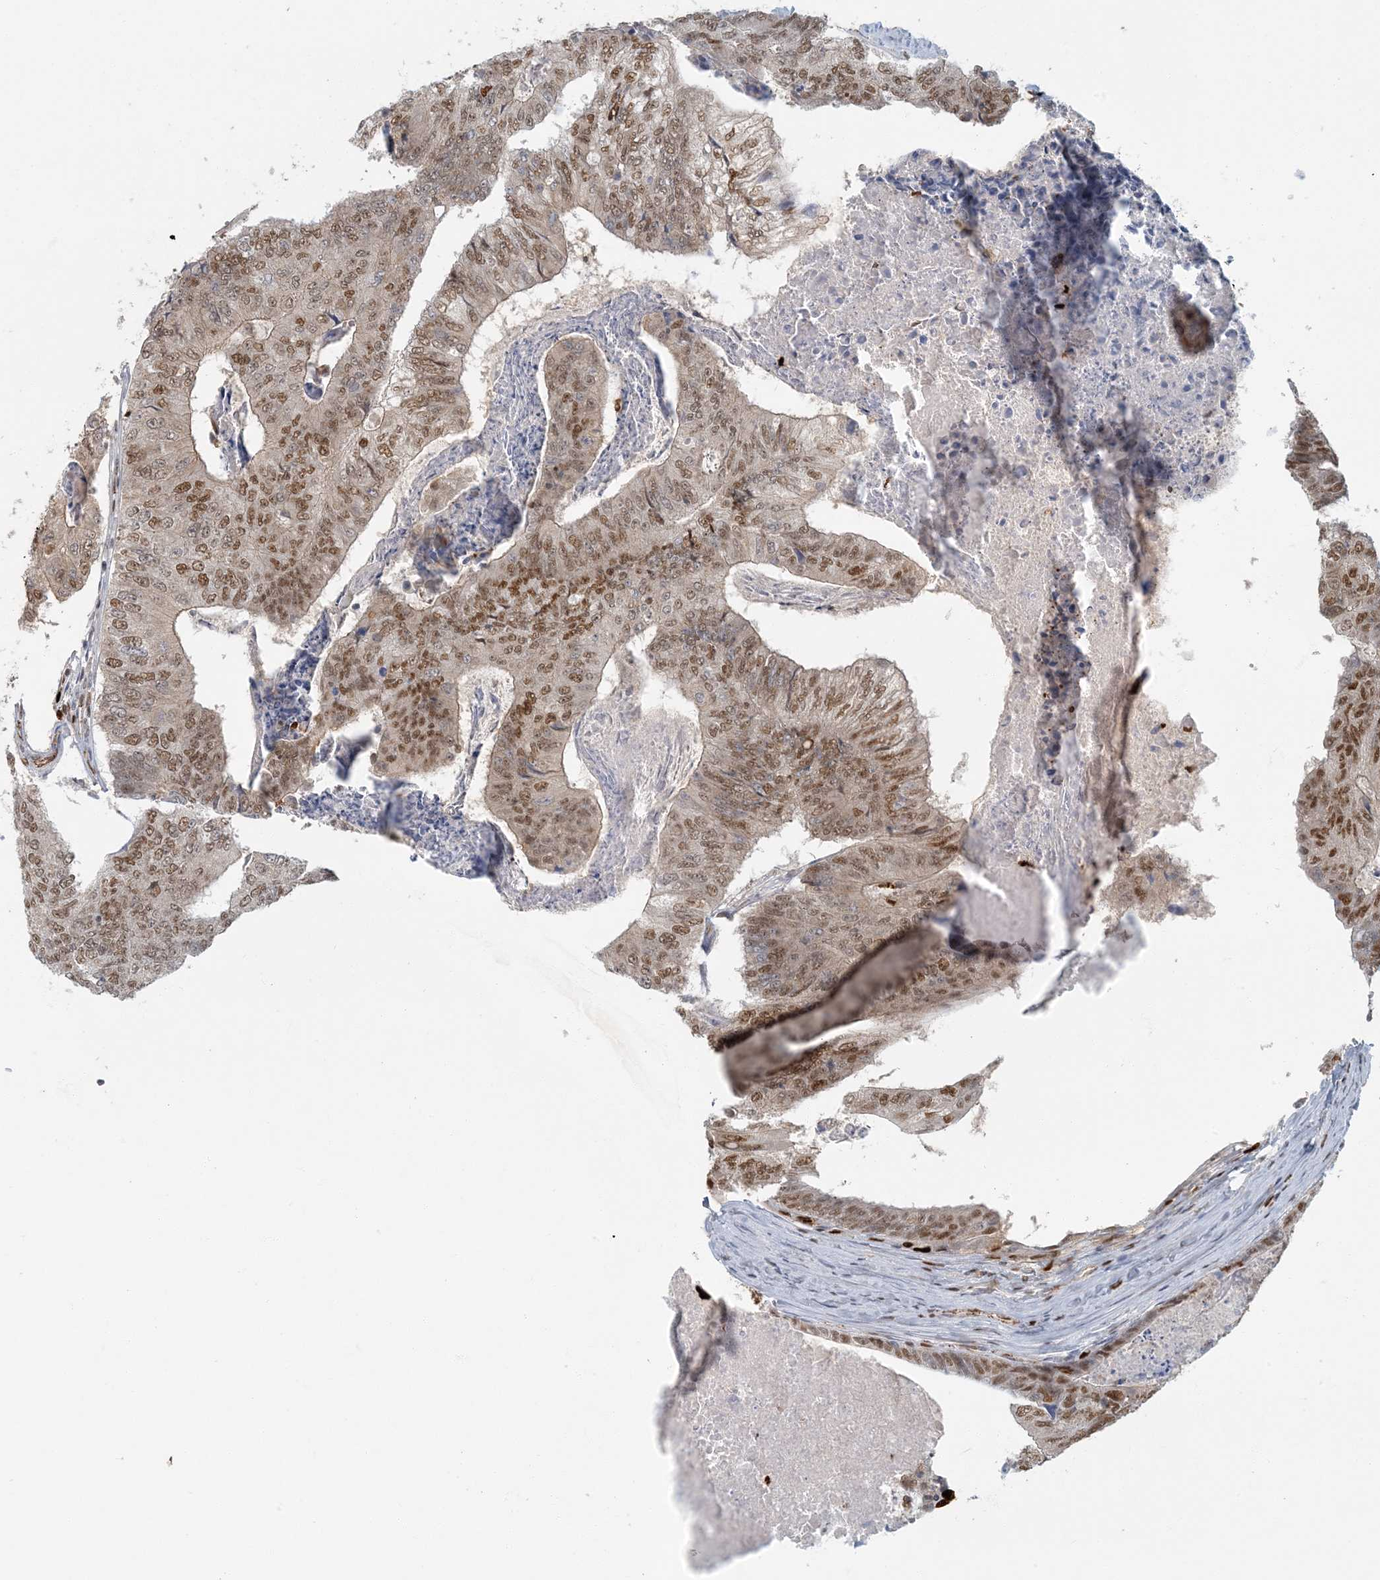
{"staining": {"intensity": "moderate", "quantity": ">75%", "location": "nuclear"}, "tissue": "colorectal cancer", "cell_type": "Tumor cells", "image_type": "cancer", "snomed": [{"axis": "morphology", "description": "Adenocarcinoma, NOS"}, {"axis": "topography", "description": "Colon"}], "caption": "DAB (3,3'-diaminobenzidine) immunohistochemical staining of colorectal adenocarcinoma displays moderate nuclear protein staining in about >75% of tumor cells.", "gene": "AK9", "patient": {"sex": "female", "age": 67}}